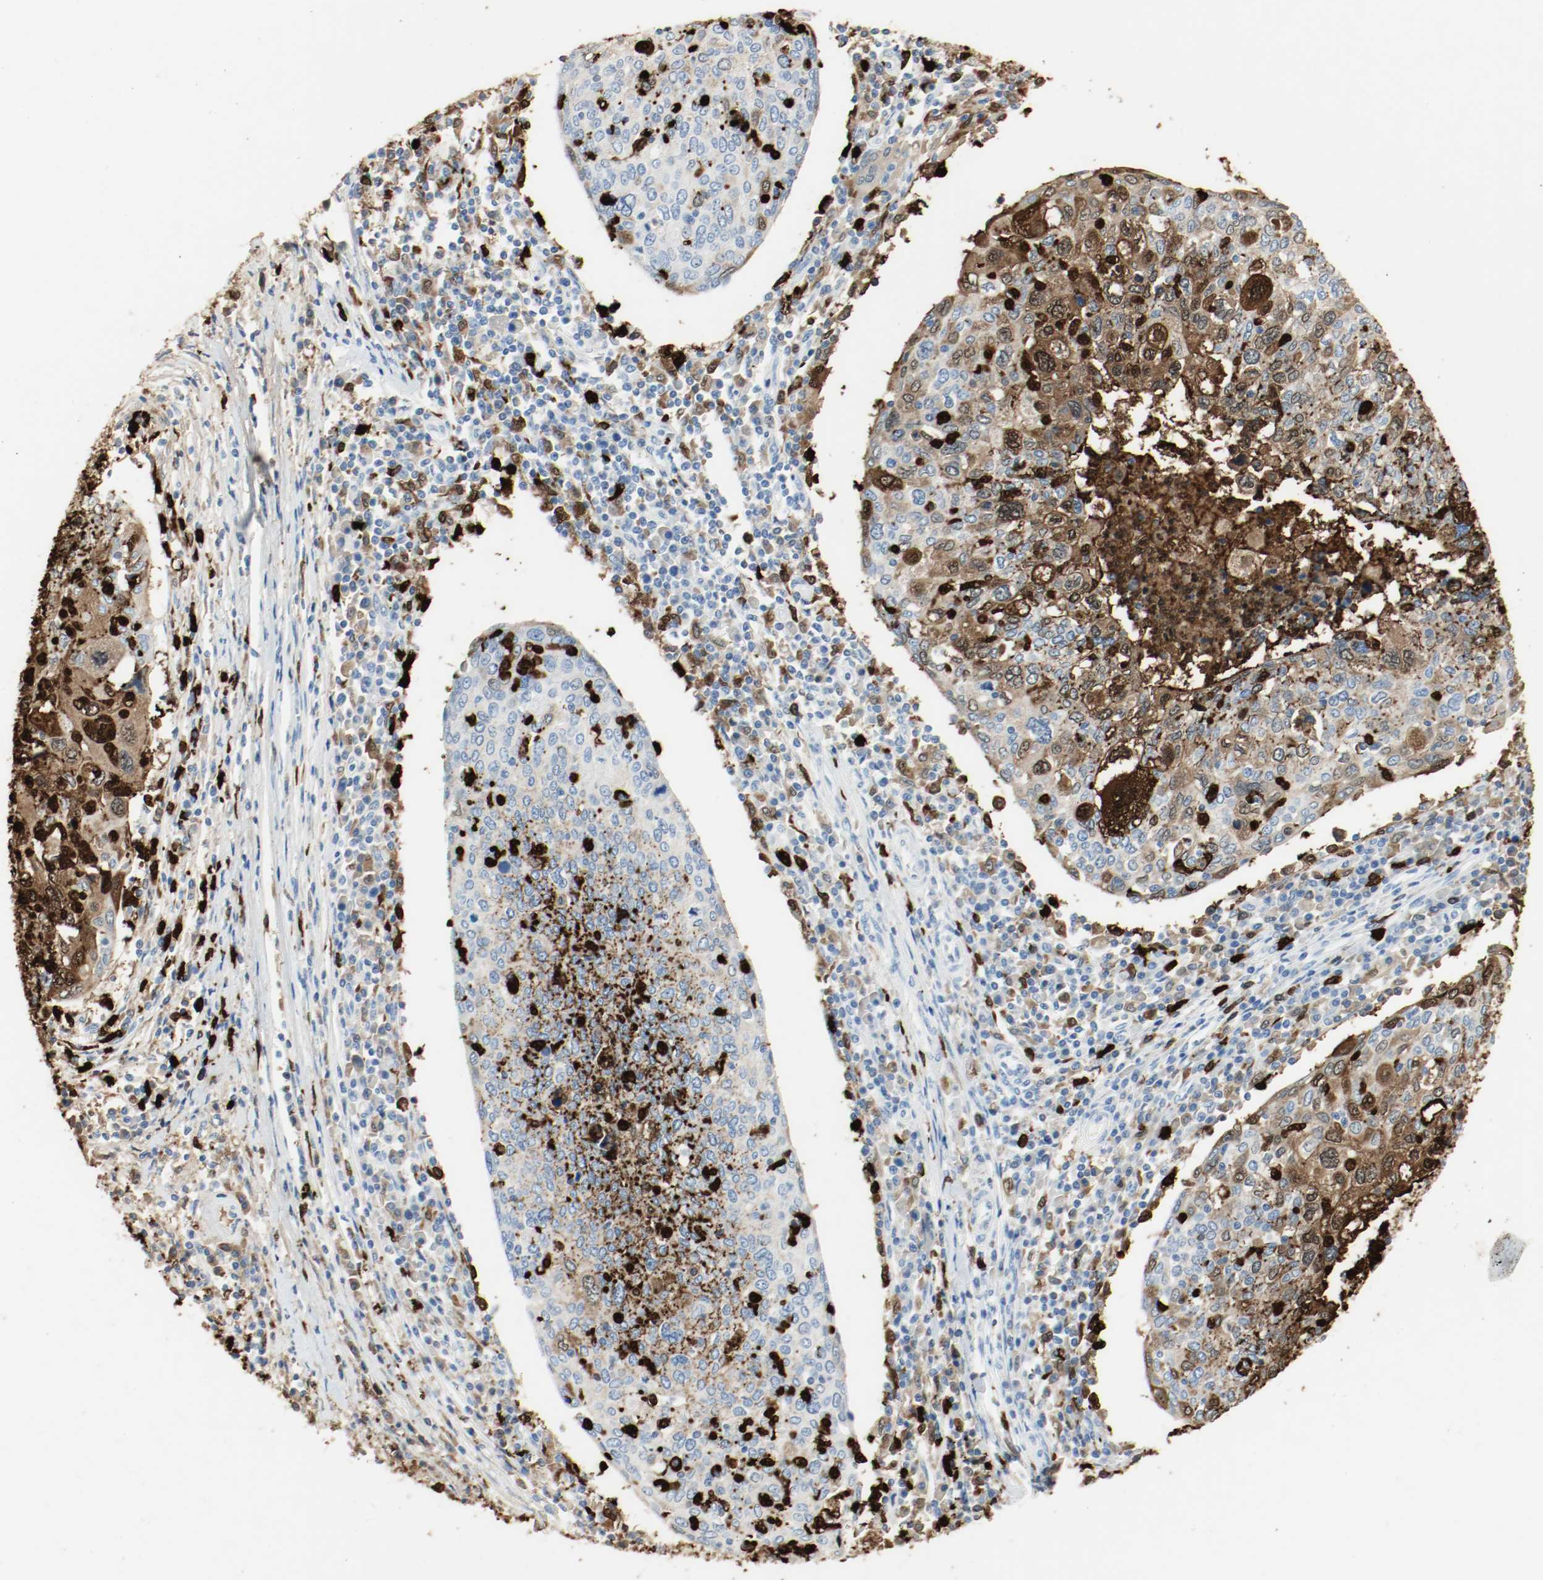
{"staining": {"intensity": "strong", "quantity": "25%-75%", "location": "cytoplasmic/membranous"}, "tissue": "cervical cancer", "cell_type": "Tumor cells", "image_type": "cancer", "snomed": [{"axis": "morphology", "description": "Squamous cell carcinoma, NOS"}, {"axis": "topography", "description": "Cervix"}], "caption": "This image demonstrates immunohistochemistry staining of human cervical squamous cell carcinoma, with high strong cytoplasmic/membranous positivity in approximately 25%-75% of tumor cells.", "gene": "S100A9", "patient": {"sex": "female", "age": 40}}